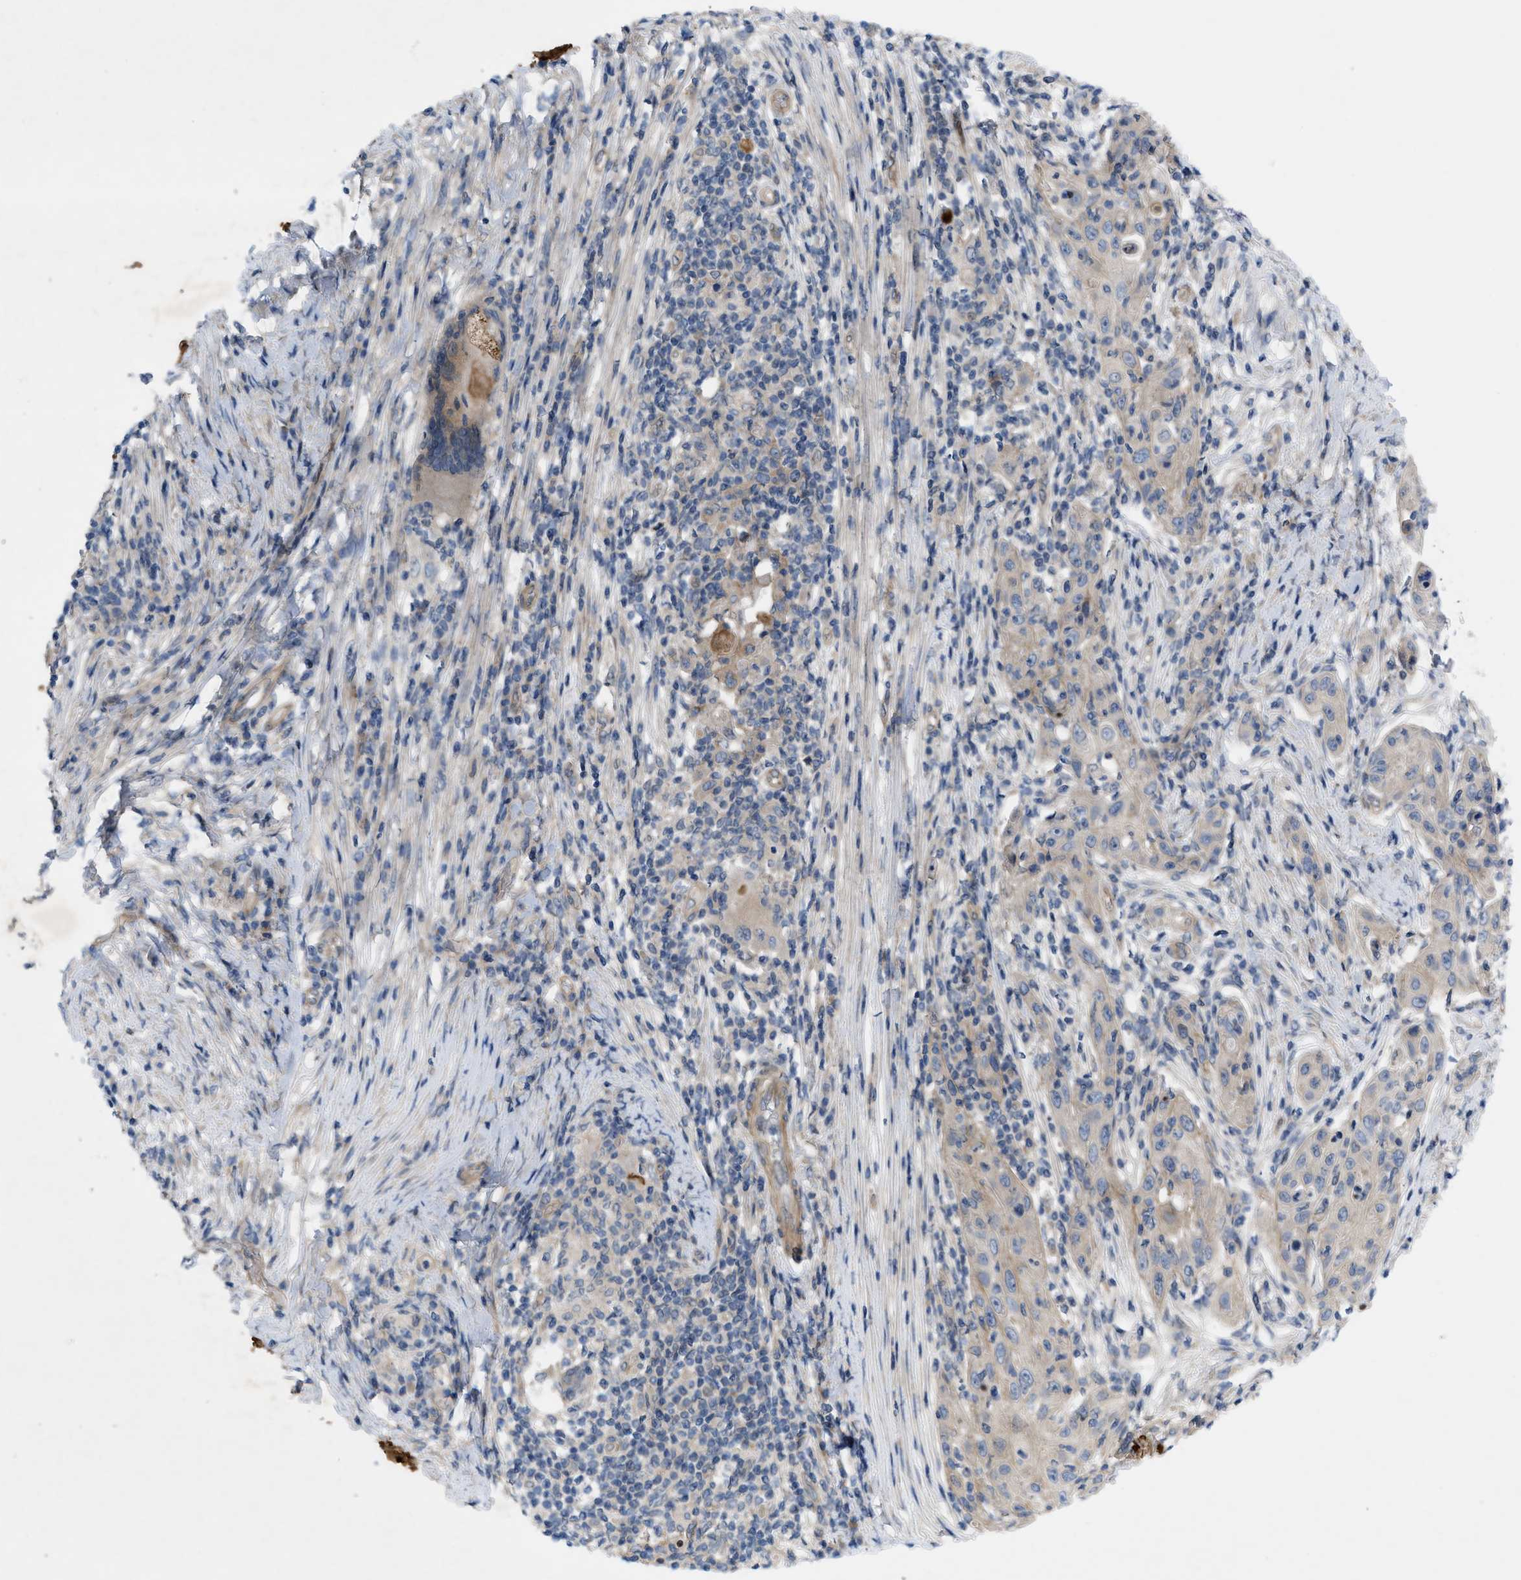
{"staining": {"intensity": "weak", "quantity": ">75%", "location": "cytoplasmic/membranous"}, "tissue": "skin cancer", "cell_type": "Tumor cells", "image_type": "cancer", "snomed": [{"axis": "morphology", "description": "Squamous cell carcinoma, NOS"}, {"axis": "topography", "description": "Skin"}], "caption": "A micrograph showing weak cytoplasmic/membranous expression in approximately >75% of tumor cells in skin squamous cell carcinoma, as visualized by brown immunohistochemical staining.", "gene": "NDEL1", "patient": {"sex": "female", "age": 88}}